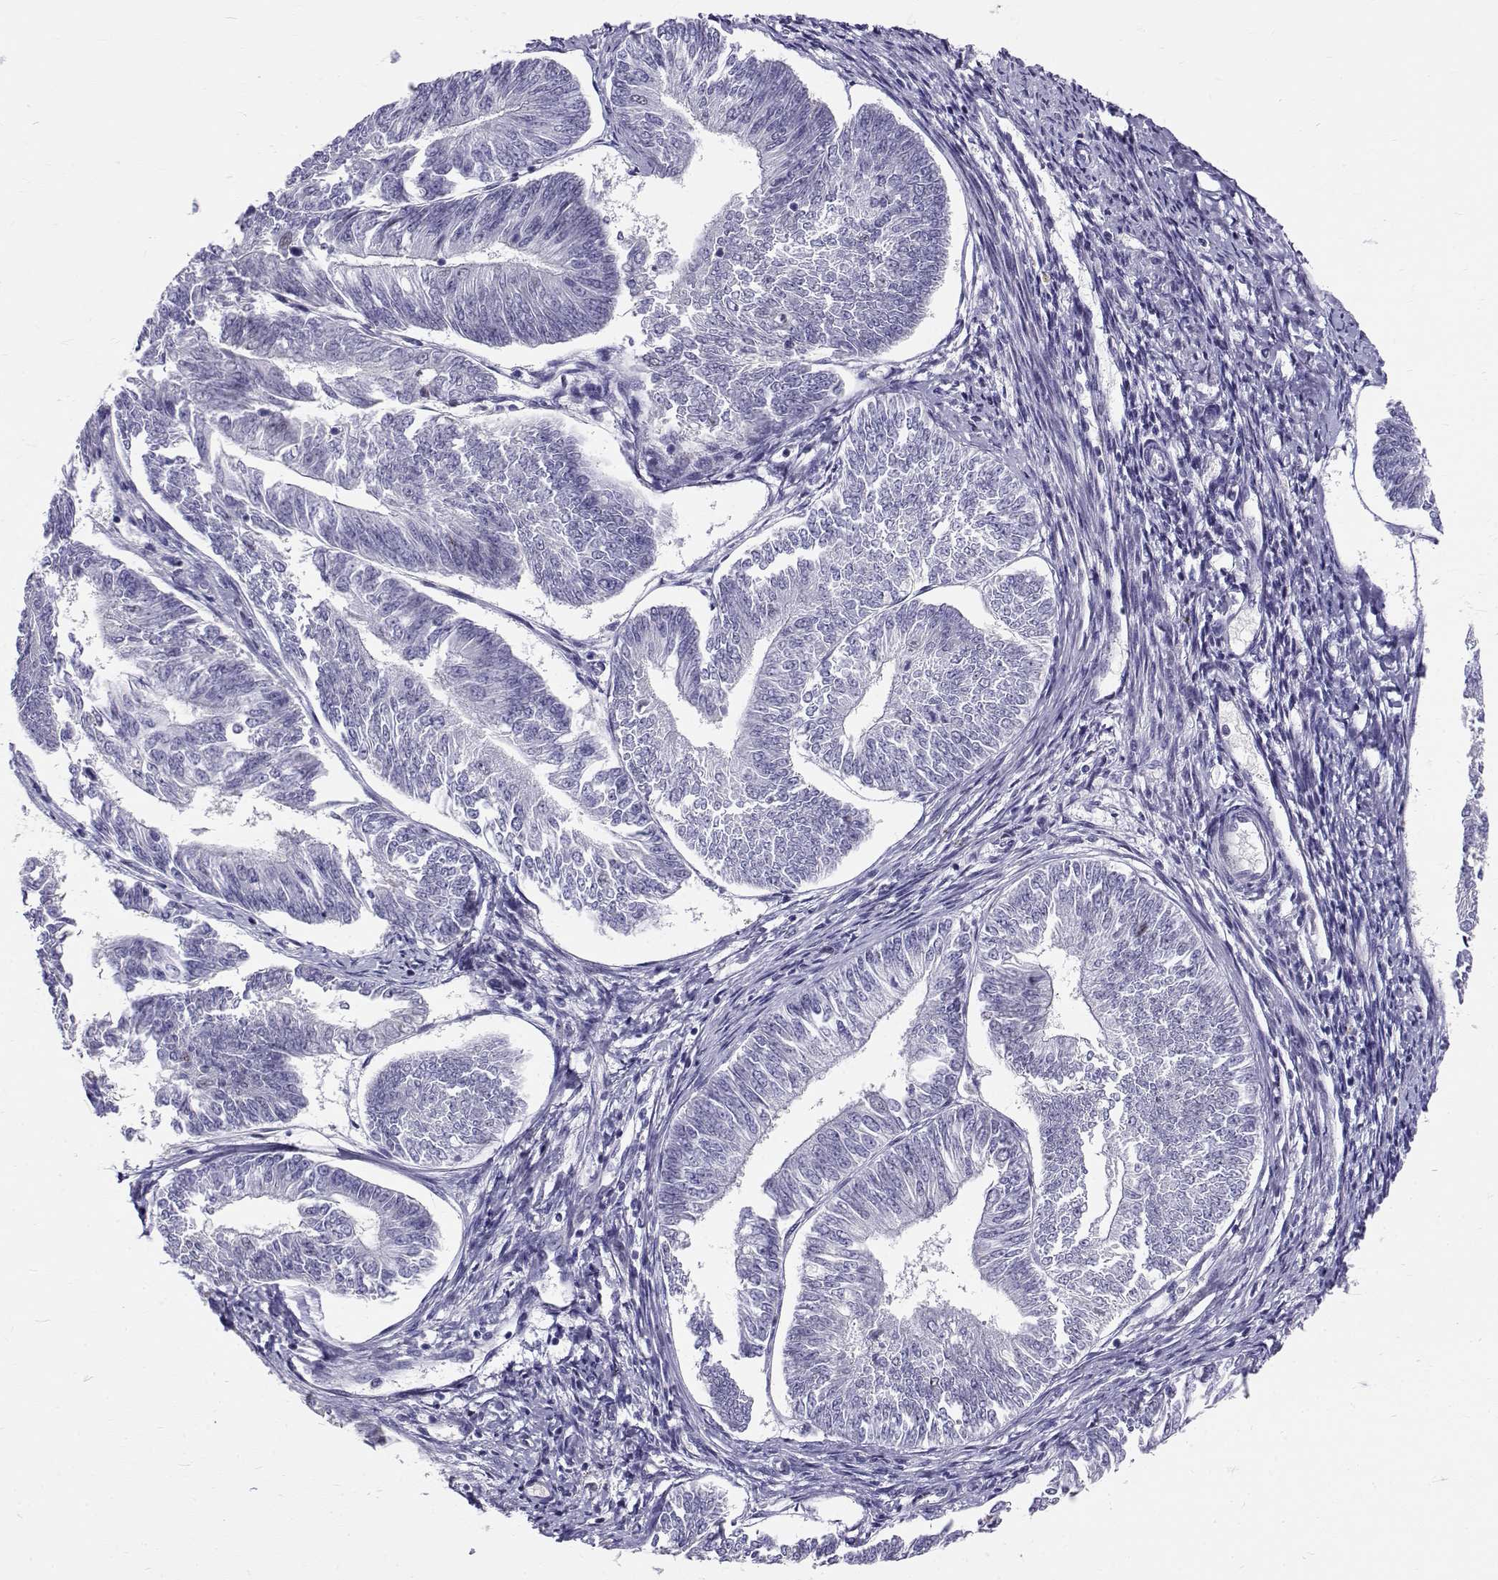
{"staining": {"intensity": "negative", "quantity": "none", "location": "none"}, "tissue": "endometrial cancer", "cell_type": "Tumor cells", "image_type": "cancer", "snomed": [{"axis": "morphology", "description": "Adenocarcinoma, NOS"}, {"axis": "topography", "description": "Endometrium"}], "caption": "A micrograph of human endometrial adenocarcinoma is negative for staining in tumor cells.", "gene": "IGSF1", "patient": {"sex": "female", "age": 58}}